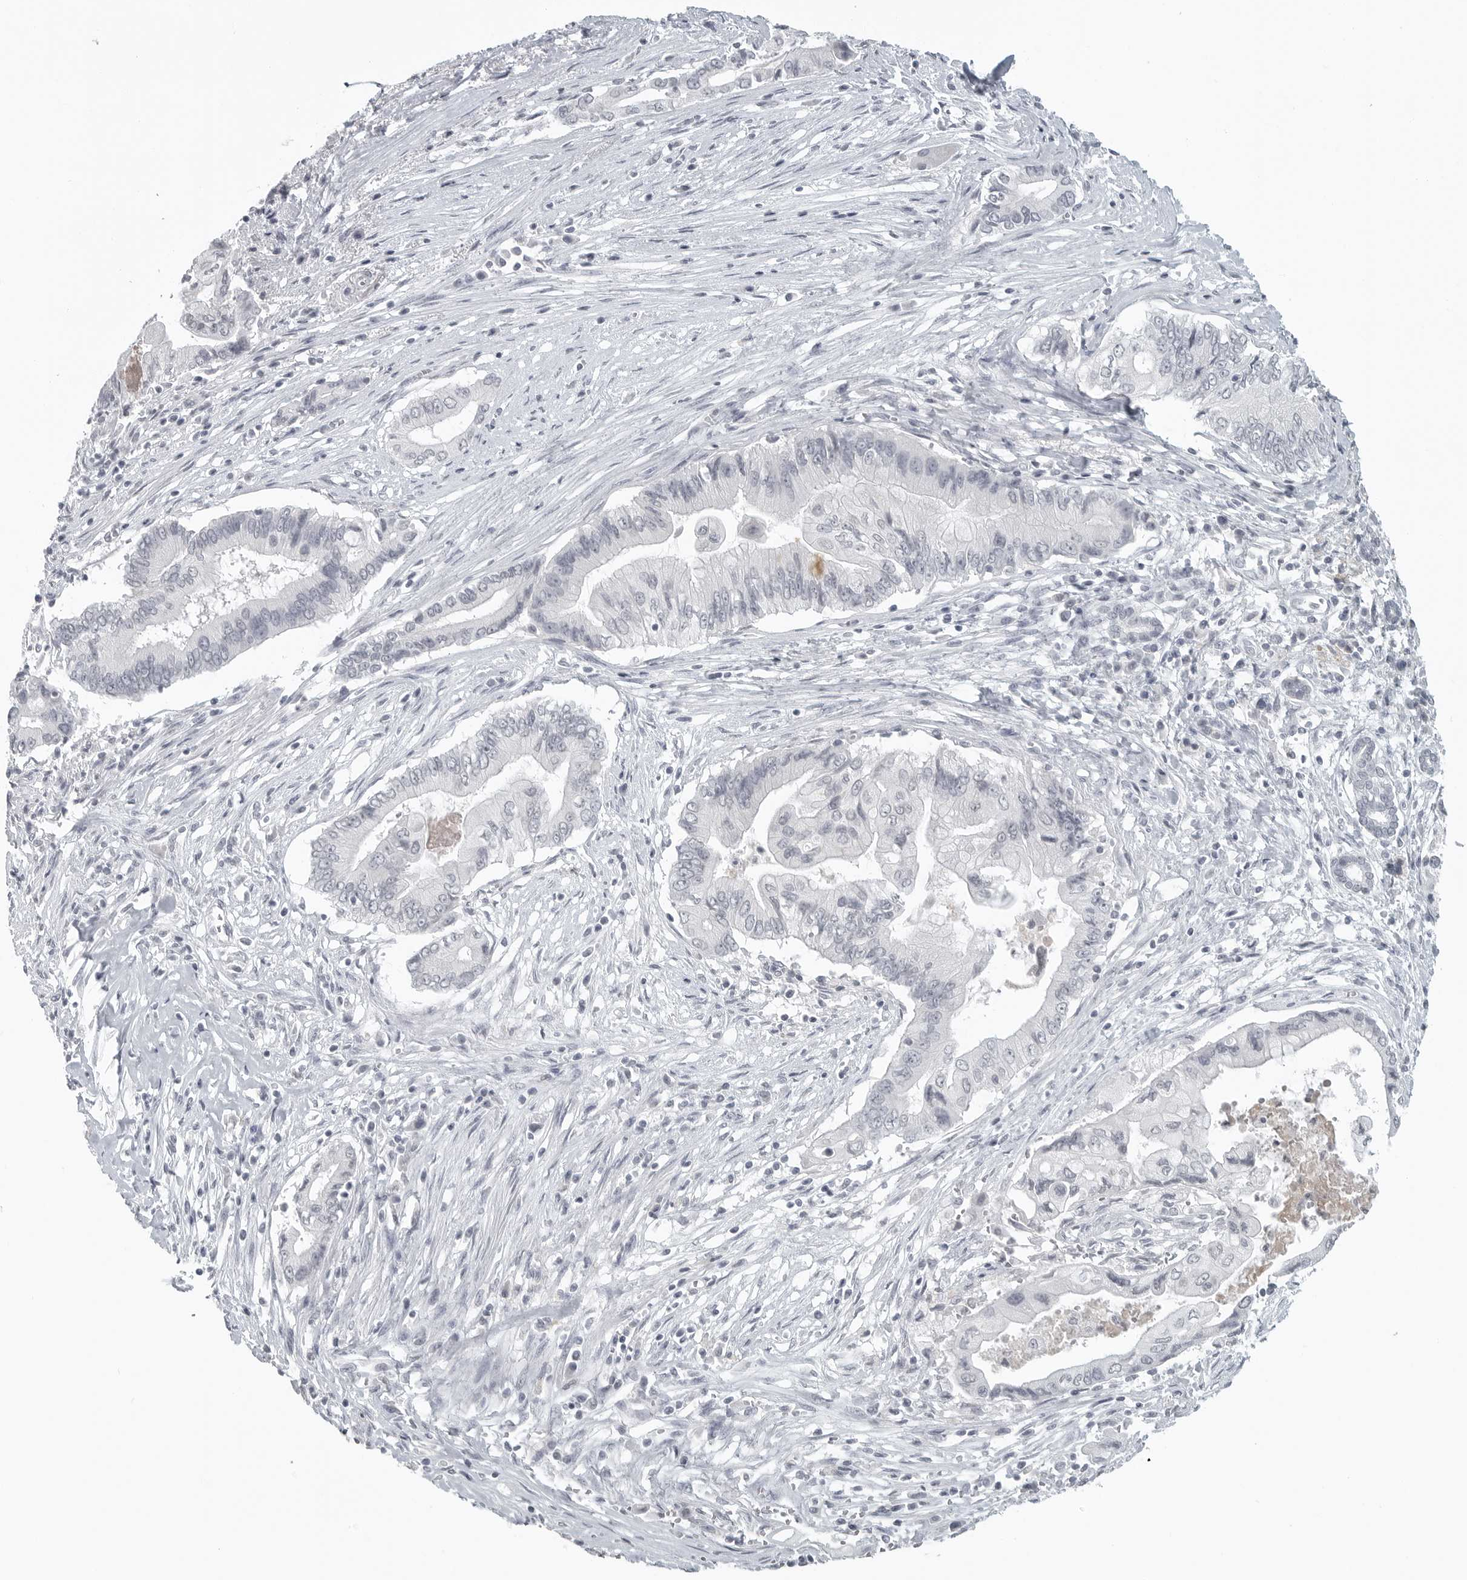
{"staining": {"intensity": "moderate", "quantity": "<25%", "location": "cytoplasmic/membranous"}, "tissue": "pancreatic cancer", "cell_type": "Tumor cells", "image_type": "cancer", "snomed": [{"axis": "morphology", "description": "Adenocarcinoma, NOS"}, {"axis": "topography", "description": "Pancreas"}], "caption": "Moderate cytoplasmic/membranous positivity is present in about <25% of tumor cells in pancreatic cancer.", "gene": "BPIFA1", "patient": {"sex": "male", "age": 78}}